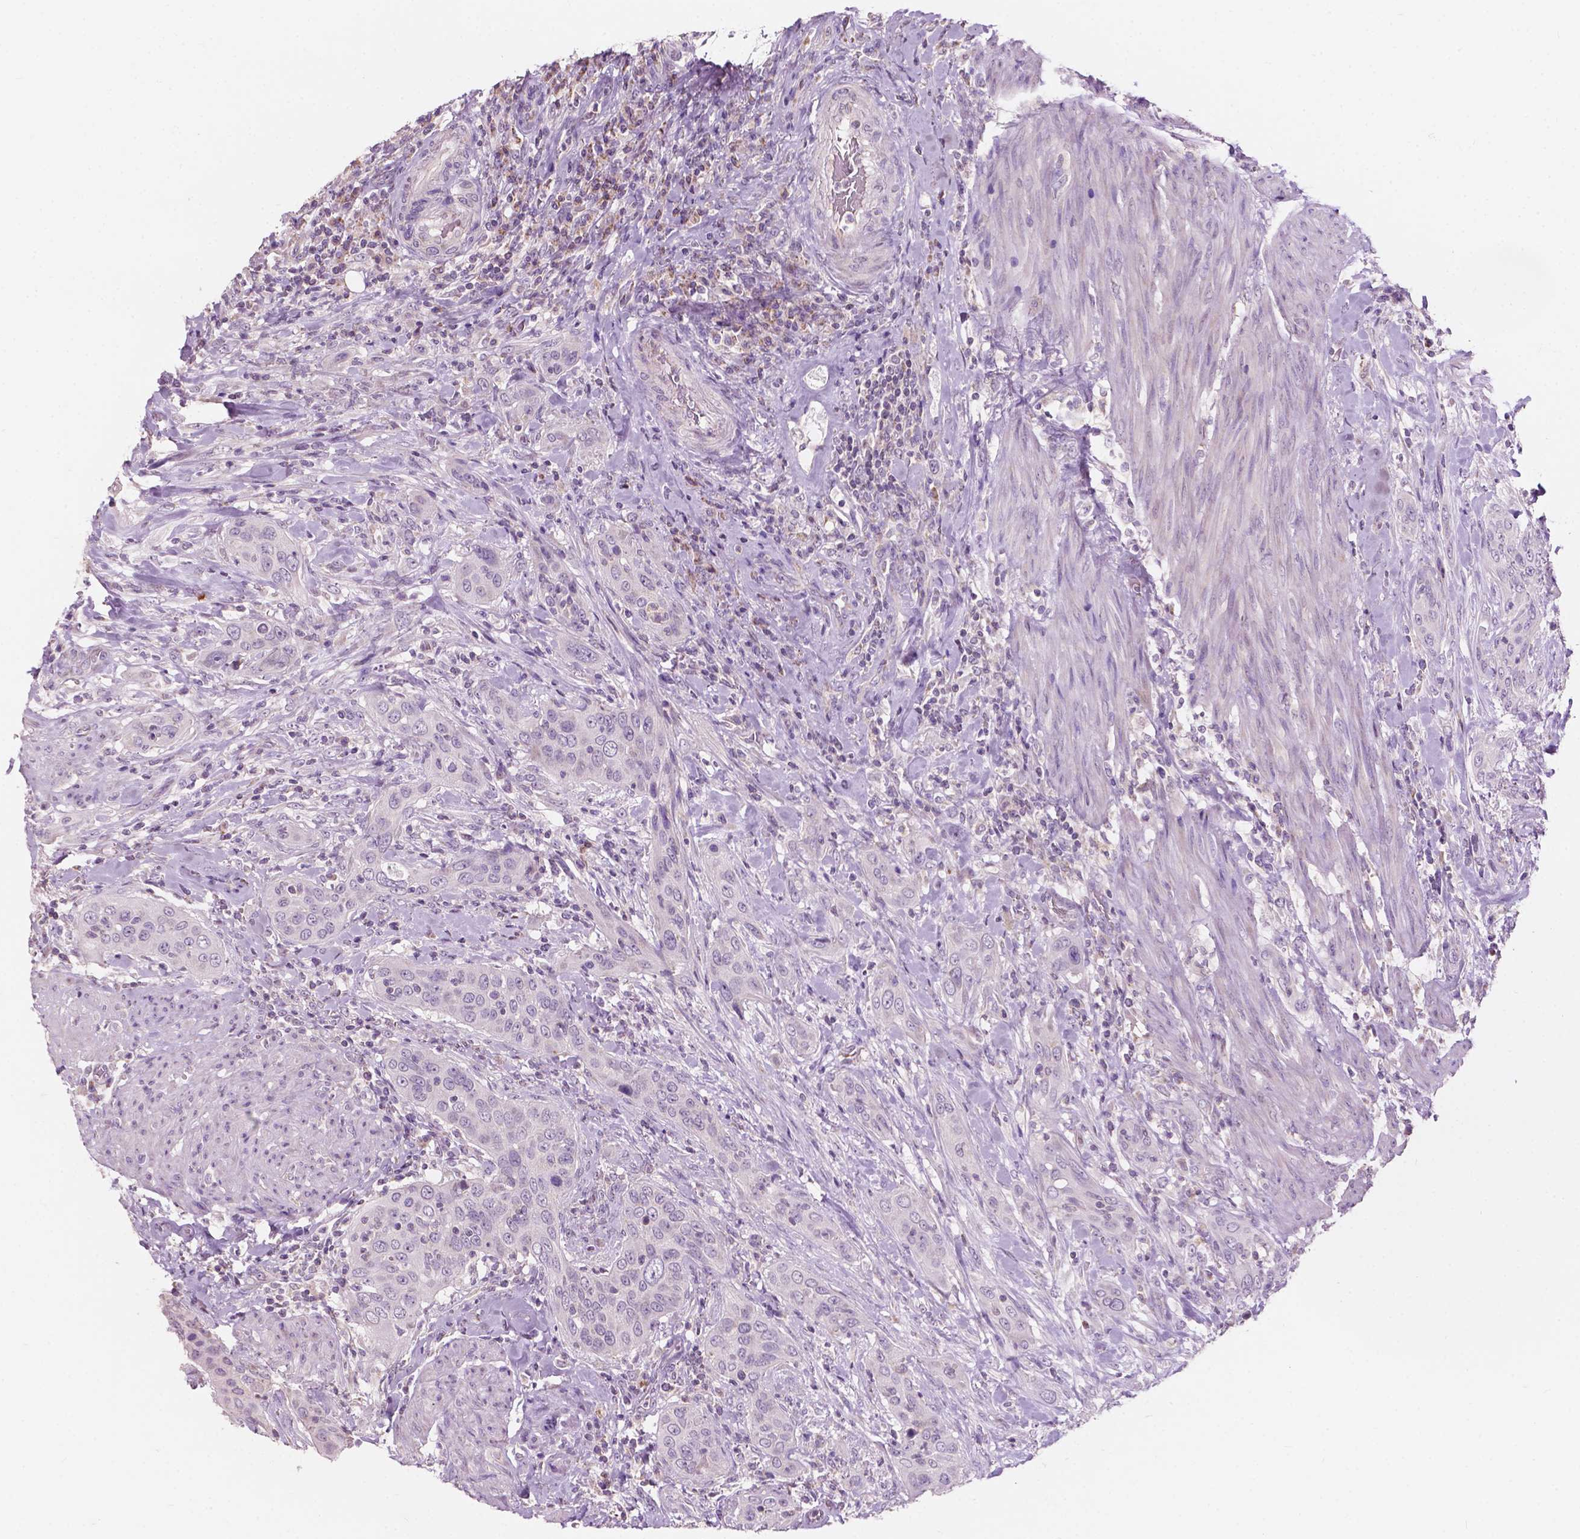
{"staining": {"intensity": "negative", "quantity": "none", "location": "none"}, "tissue": "urothelial cancer", "cell_type": "Tumor cells", "image_type": "cancer", "snomed": [{"axis": "morphology", "description": "Urothelial carcinoma, High grade"}, {"axis": "topography", "description": "Urinary bladder"}], "caption": "Immunohistochemical staining of human high-grade urothelial carcinoma exhibits no significant positivity in tumor cells.", "gene": "NDUFS1", "patient": {"sex": "male", "age": 82}}